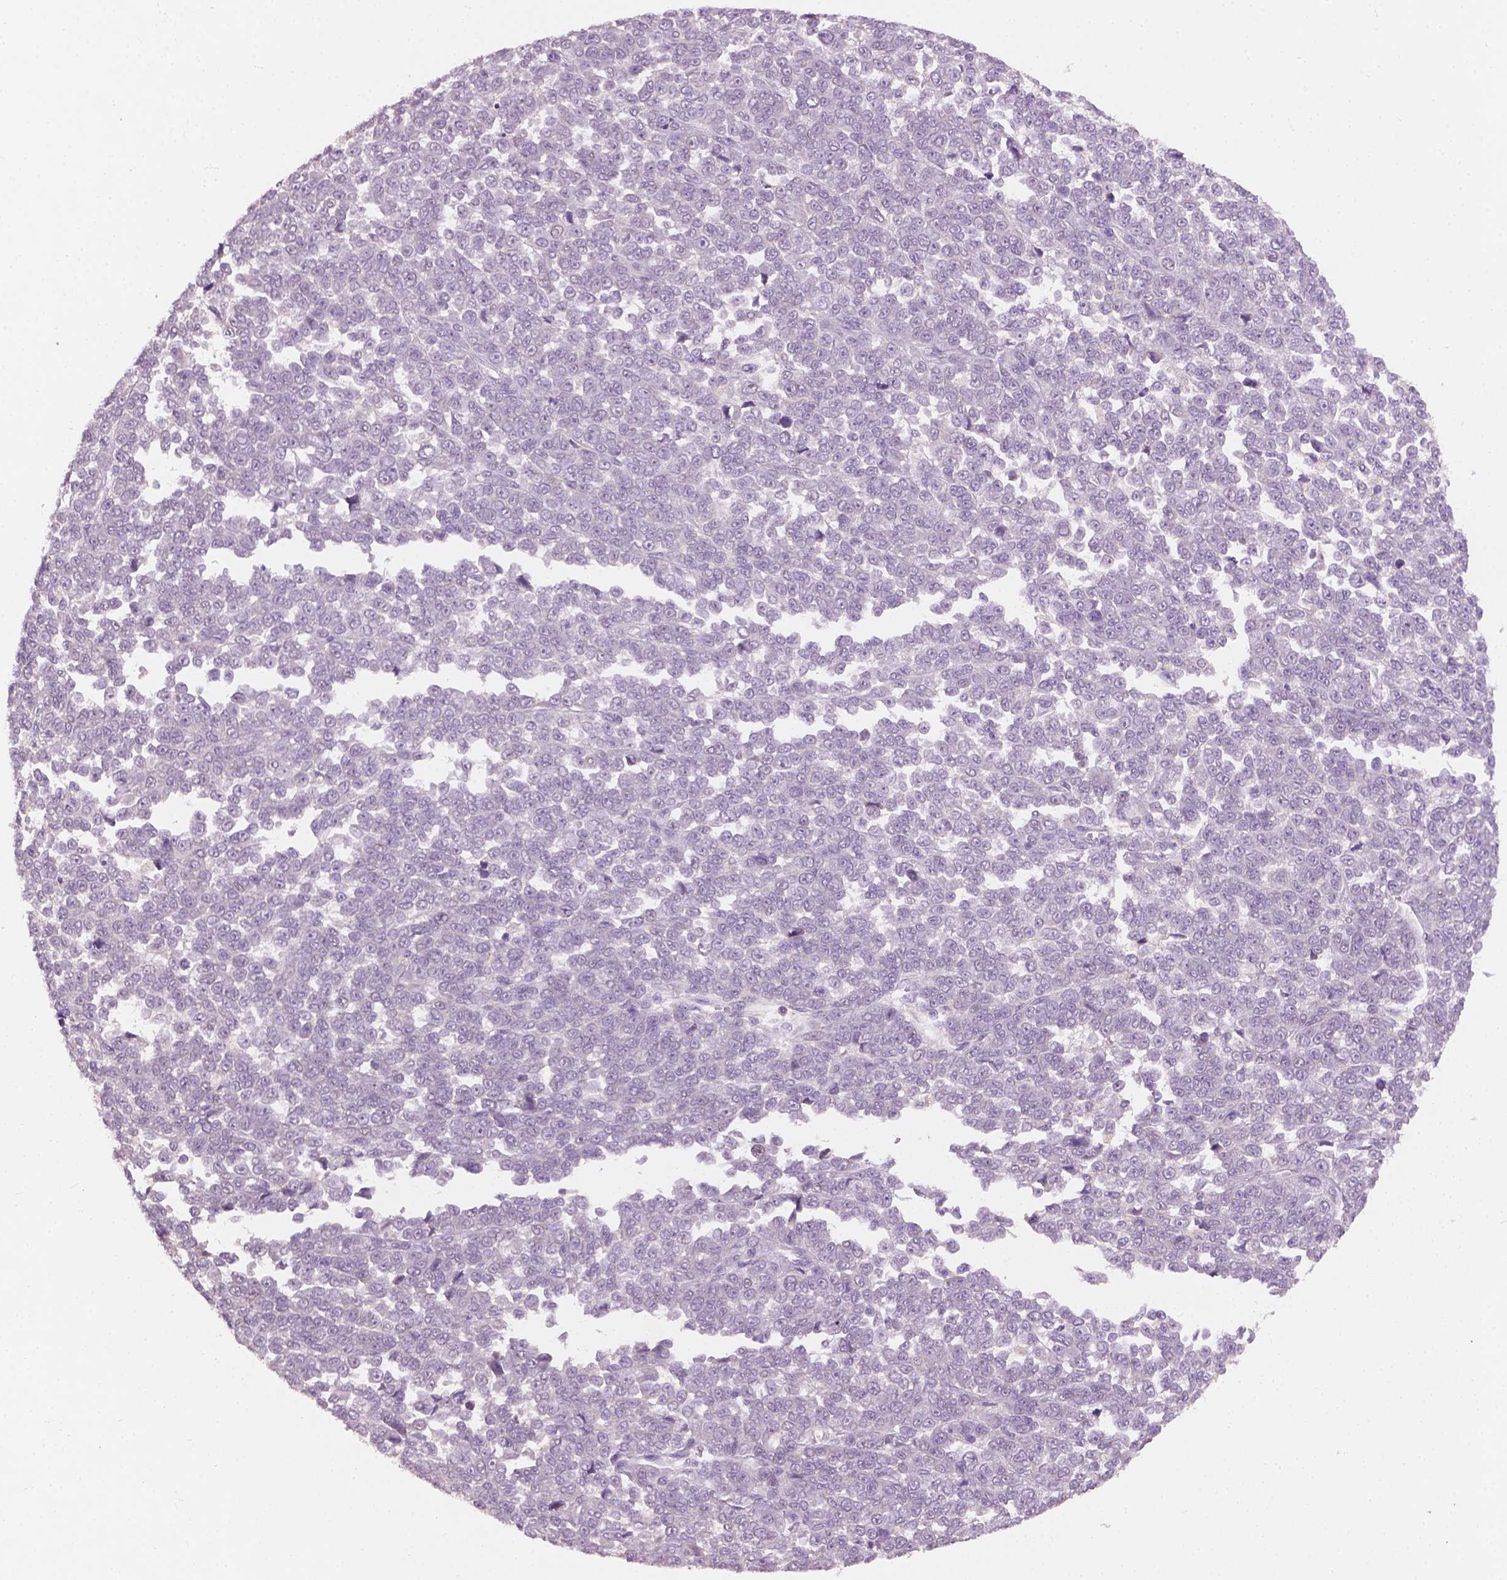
{"staining": {"intensity": "negative", "quantity": "none", "location": "none"}, "tissue": "melanoma", "cell_type": "Tumor cells", "image_type": "cancer", "snomed": [{"axis": "morphology", "description": "Malignant melanoma, NOS"}, {"axis": "topography", "description": "Skin"}], "caption": "There is no significant staining in tumor cells of melanoma.", "gene": "KRT17", "patient": {"sex": "female", "age": 95}}